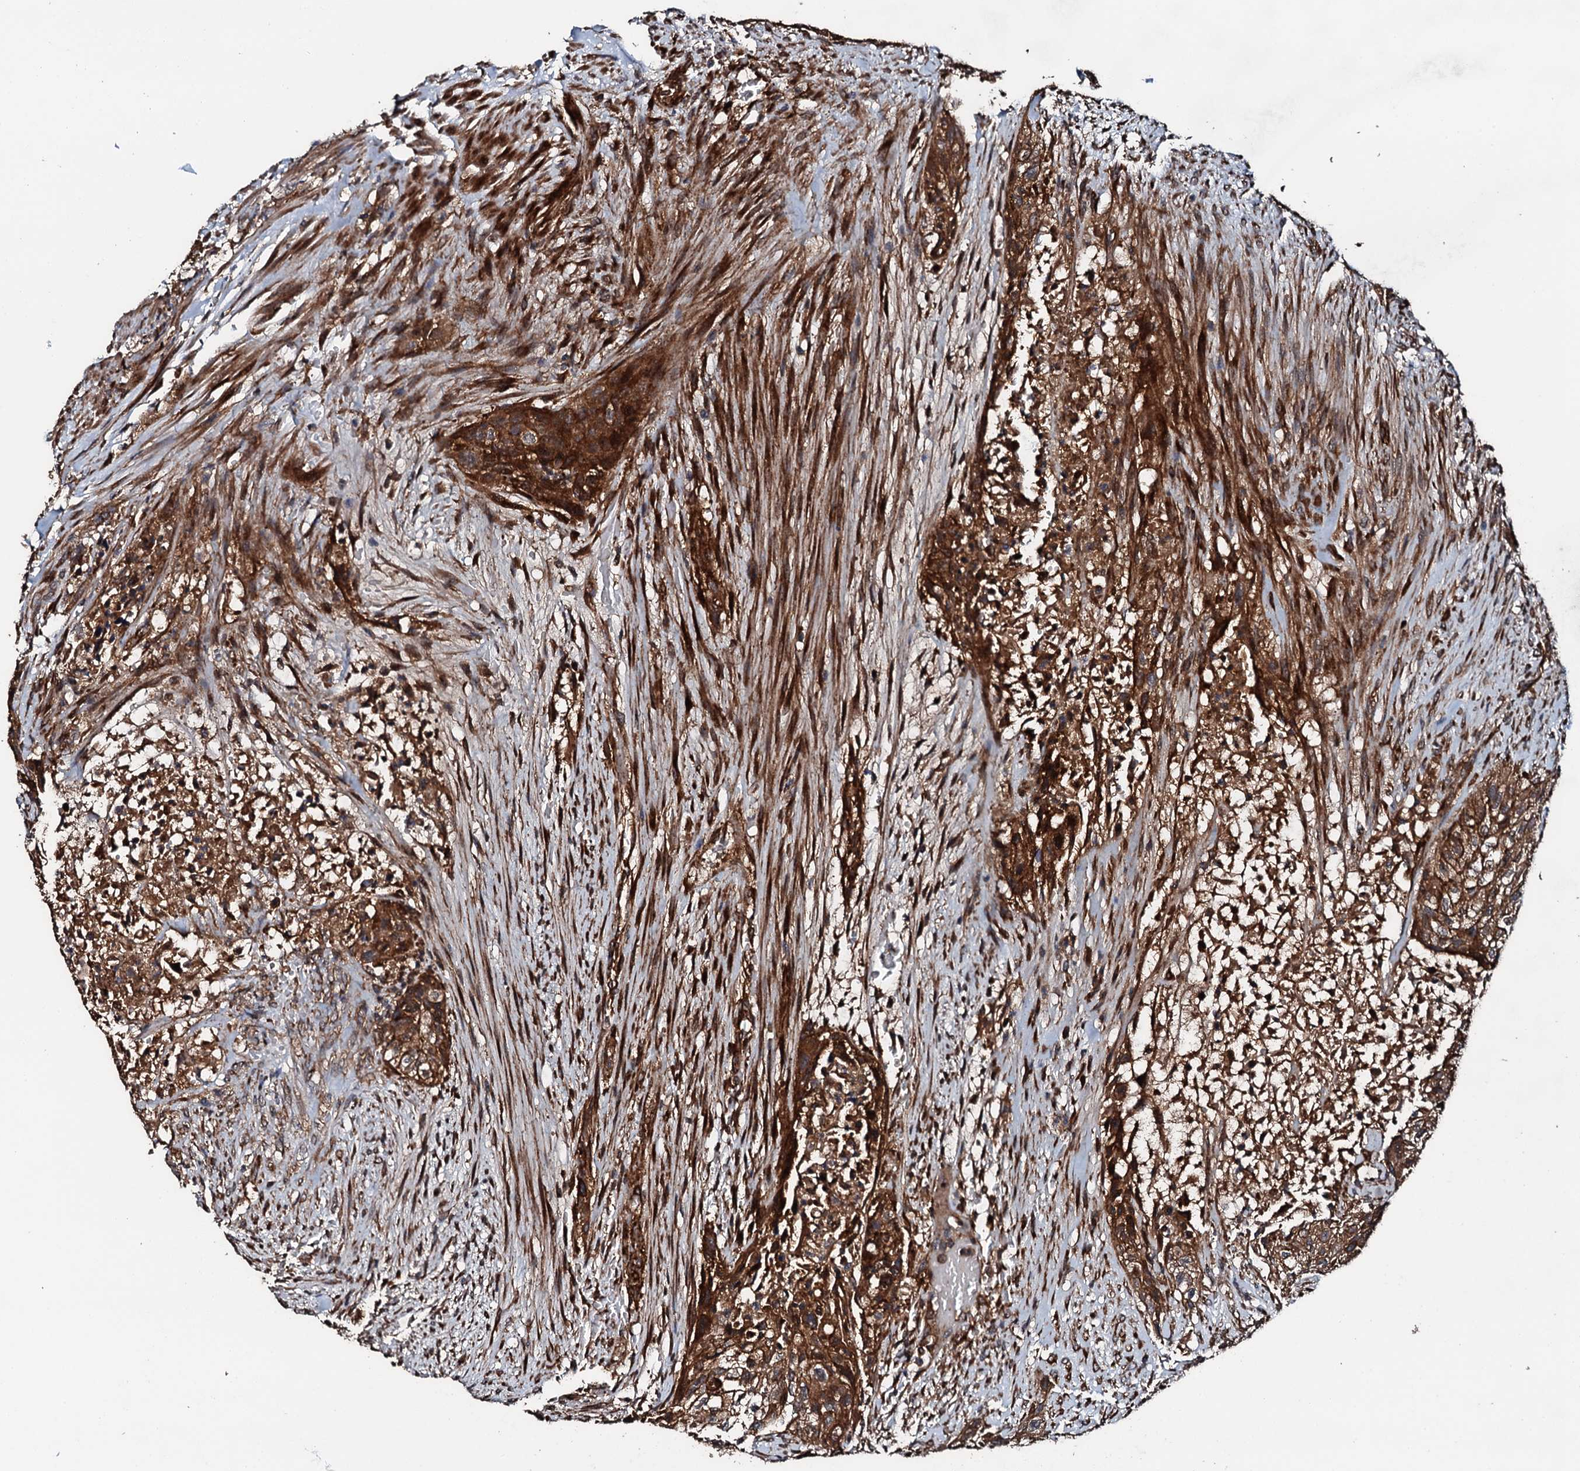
{"staining": {"intensity": "strong", "quantity": ">75%", "location": "cytoplasmic/membranous"}, "tissue": "urothelial cancer", "cell_type": "Tumor cells", "image_type": "cancer", "snomed": [{"axis": "morphology", "description": "Urothelial carcinoma, High grade"}, {"axis": "topography", "description": "Urinary bladder"}], "caption": "High-grade urothelial carcinoma stained with immunohistochemistry (IHC) shows strong cytoplasmic/membranous expression in approximately >75% of tumor cells.", "gene": "FLYWCH1", "patient": {"sex": "male", "age": 35}}